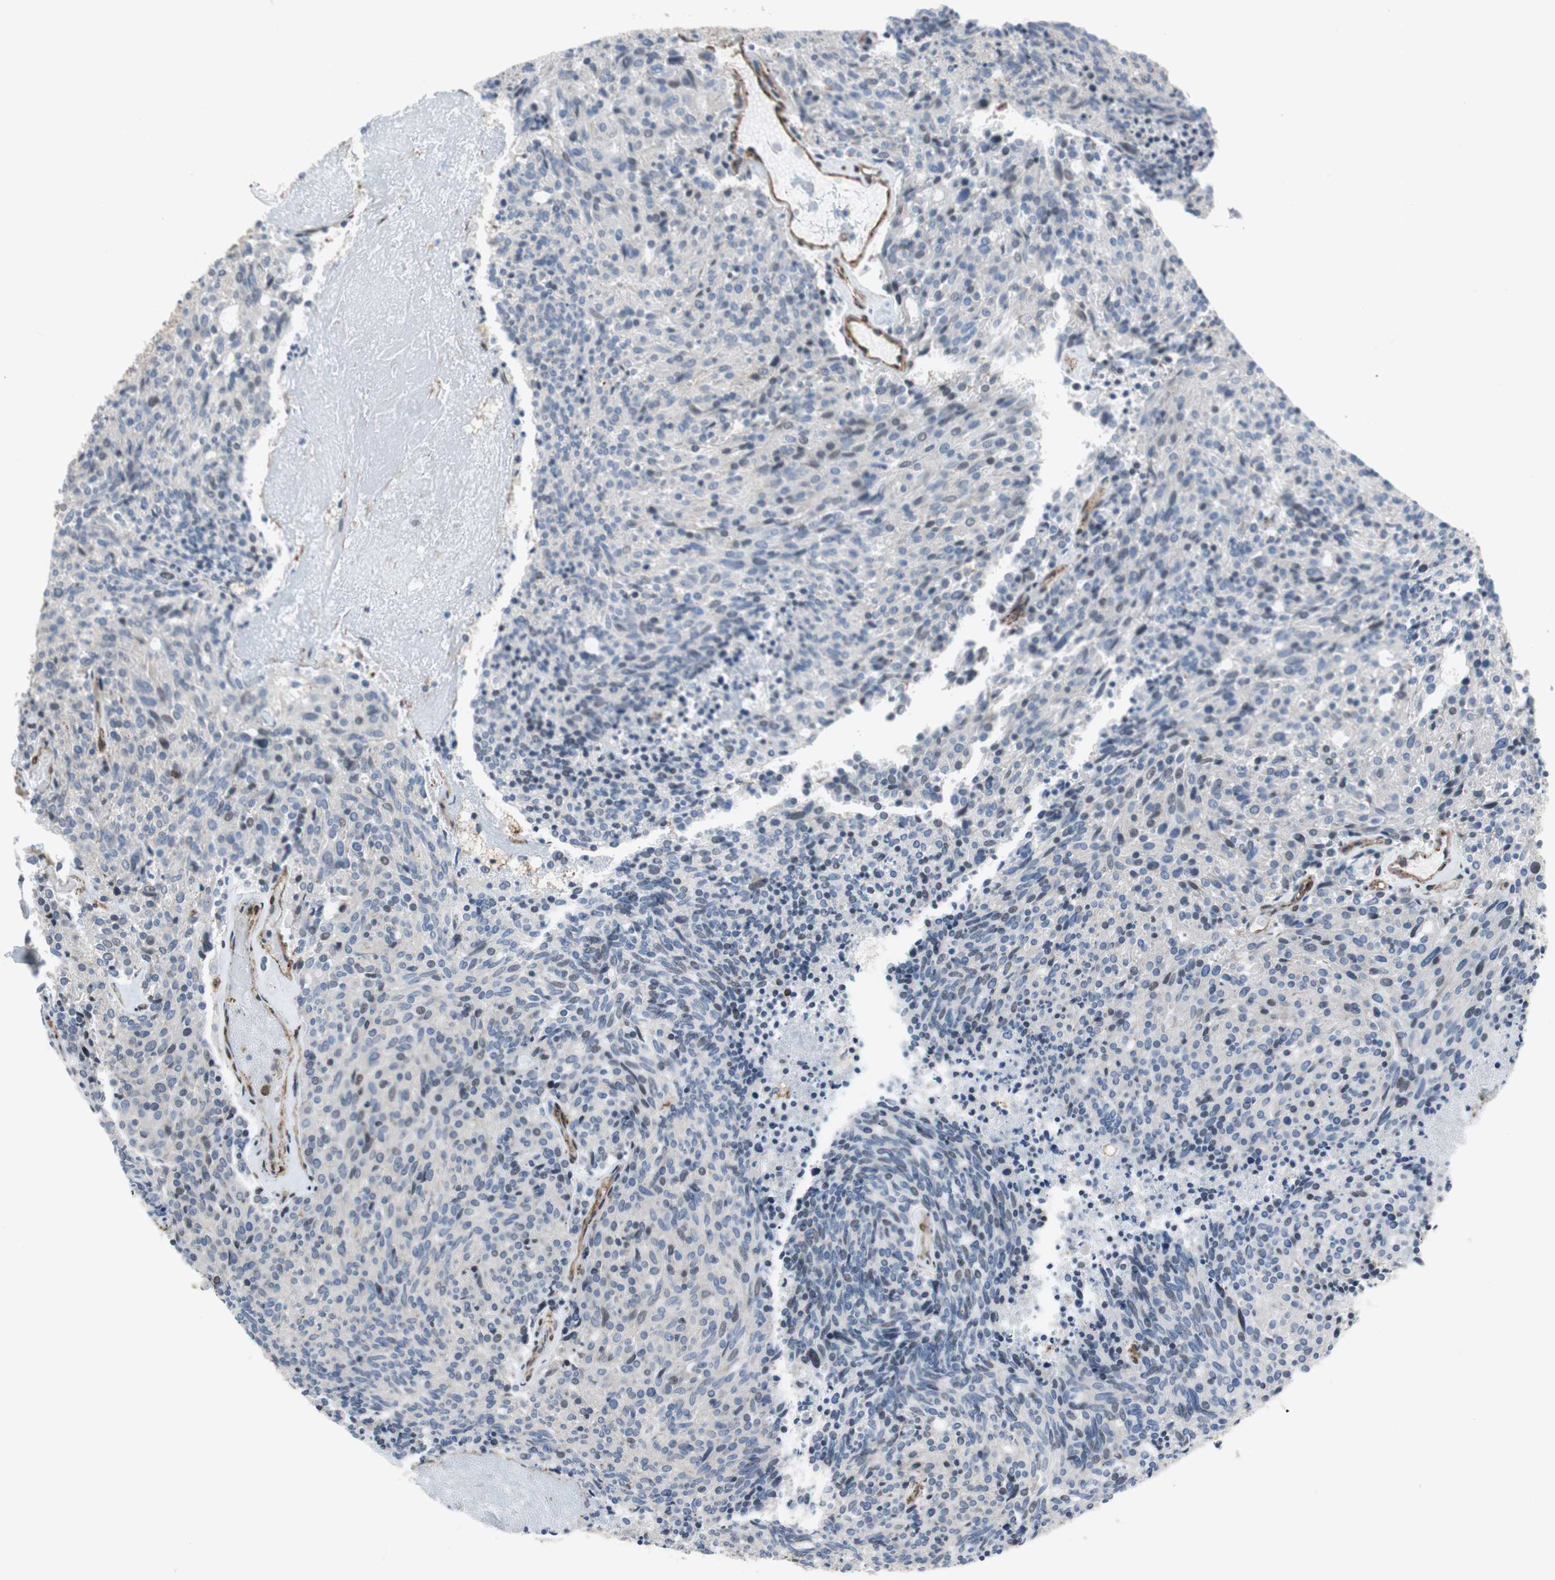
{"staining": {"intensity": "weak", "quantity": "<25%", "location": "nuclear"}, "tissue": "carcinoid", "cell_type": "Tumor cells", "image_type": "cancer", "snomed": [{"axis": "morphology", "description": "Carcinoid, malignant, NOS"}, {"axis": "topography", "description": "Pancreas"}], "caption": "IHC micrograph of neoplastic tissue: carcinoid stained with DAB (3,3'-diaminobenzidine) shows no significant protein staining in tumor cells.", "gene": "GRHL1", "patient": {"sex": "female", "age": 54}}